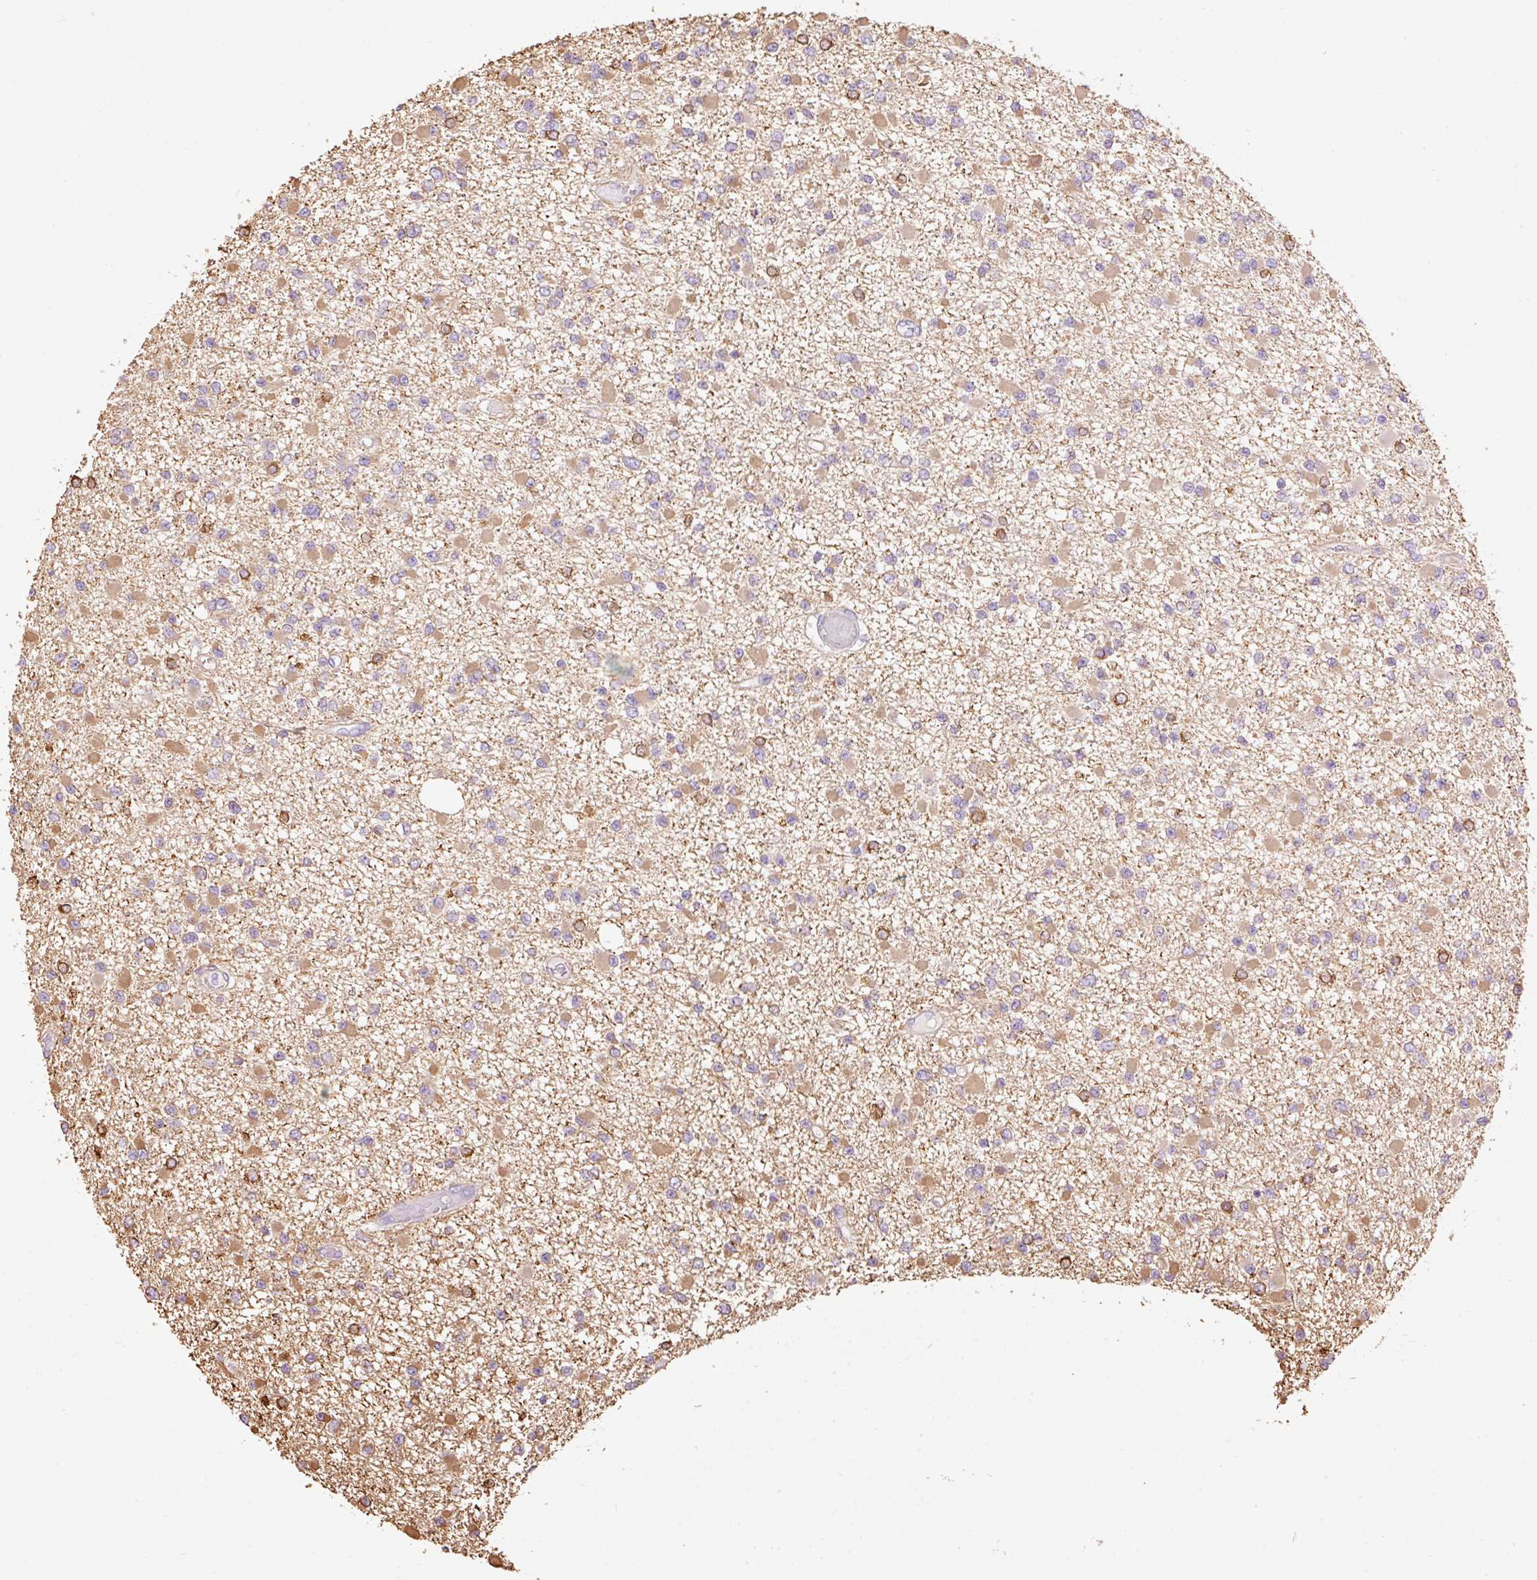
{"staining": {"intensity": "moderate", "quantity": "<25%", "location": "cytoplasmic/membranous"}, "tissue": "glioma", "cell_type": "Tumor cells", "image_type": "cancer", "snomed": [{"axis": "morphology", "description": "Glioma, malignant, Low grade"}, {"axis": "topography", "description": "Brain"}], "caption": "Human low-grade glioma (malignant) stained for a protein (brown) exhibits moderate cytoplasmic/membranous positive positivity in about <25% of tumor cells.", "gene": "IL10RB", "patient": {"sex": "female", "age": 22}}